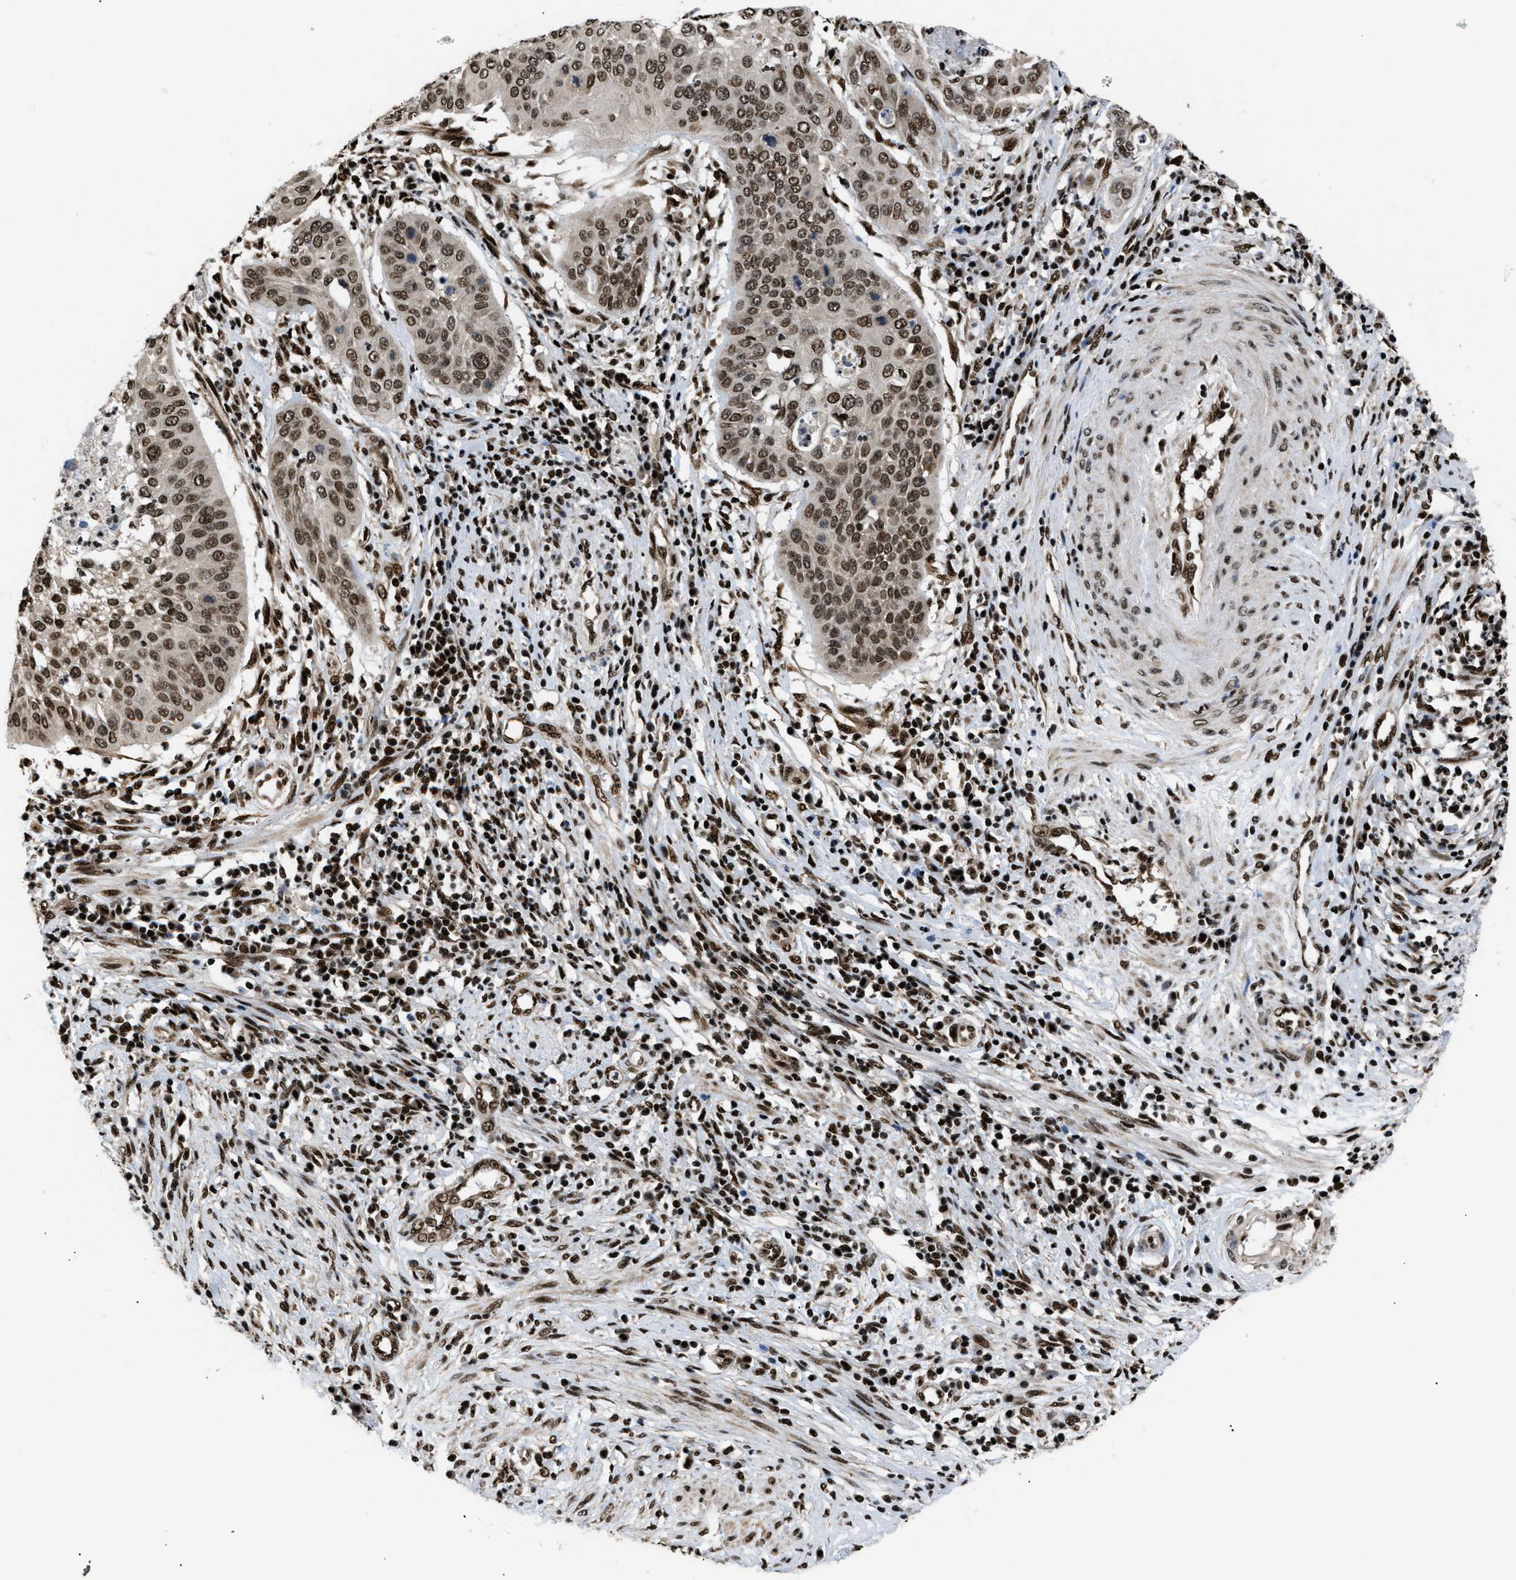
{"staining": {"intensity": "moderate", "quantity": ">75%", "location": "nuclear"}, "tissue": "cervical cancer", "cell_type": "Tumor cells", "image_type": "cancer", "snomed": [{"axis": "morphology", "description": "Normal tissue, NOS"}, {"axis": "morphology", "description": "Squamous cell carcinoma, NOS"}, {"axis": "topography", "description": "Cervix"}], "caption": "This is an image of immunohistochemistry (IHC) staining of cervical cancer (squamous cell carcinoma), which shows moderate staining in the nuclear of tumor cells.", "gene": "RBM5", "patient": {"sex": "female", "age": 39}}